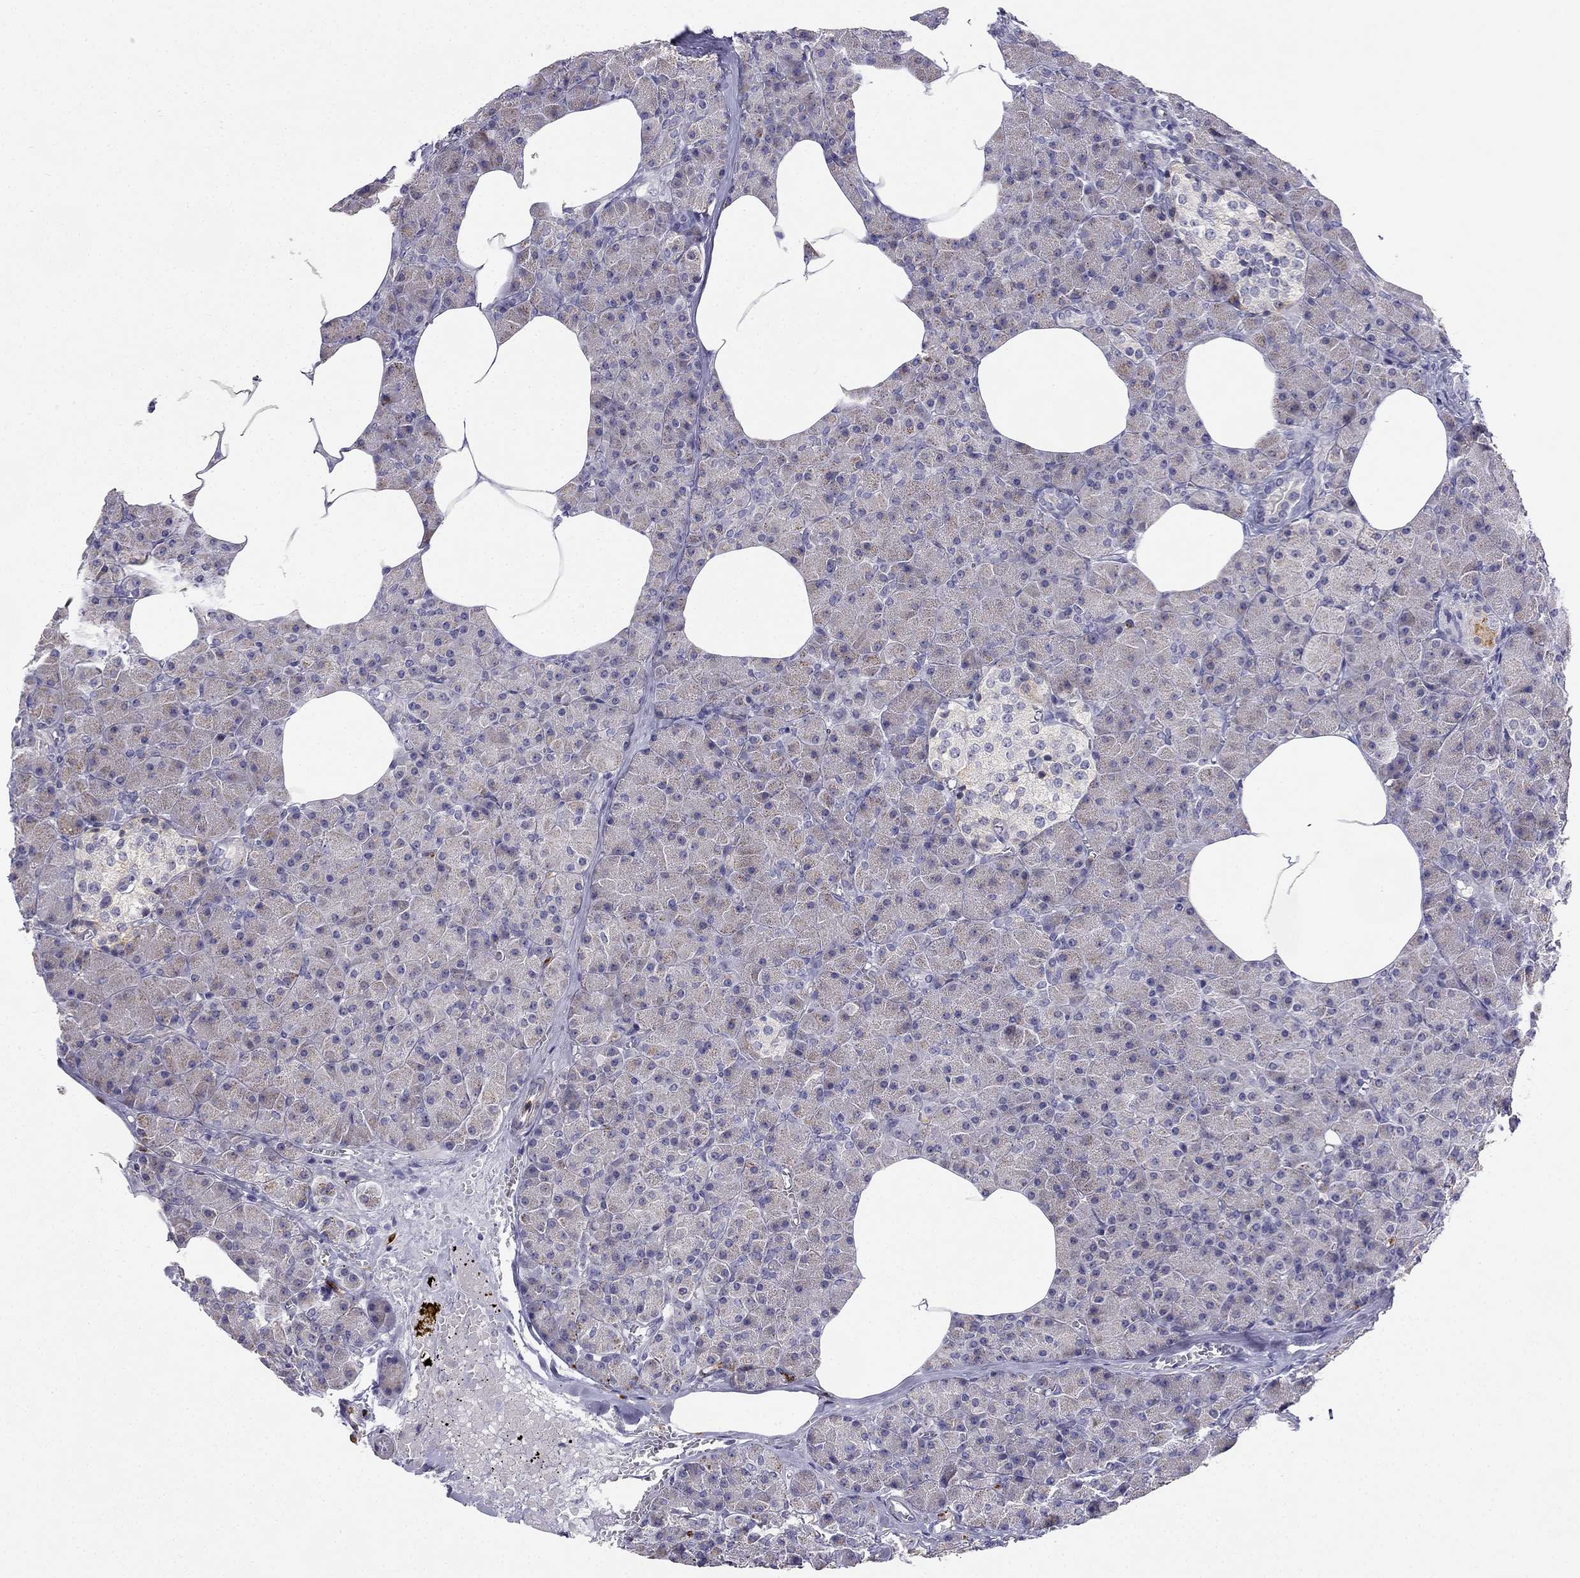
{"staining": {"intensity": "negative", "quantity": "none", "location": "none"}, "tissue": "pancreas", "cell_type": "Exocrine glandular cells", "image_type": "normal", "snomed": [{"axis": "morphology", "description": "Normal tissue, NOS"}, {"axis": "topography", "description": "Pancreas"}], "caption": "The IHC image has no significant staining in exocrine glandular cells of pancreas. (Stains: DAB (3,3'-diaminobenzidine) immunohistochemistry with hematoxylin counter stain, Microscopy: brightfield microscopy at high magnification).", "gene": "C16orf89", "patient": {"sex": "female", "age": 45}}